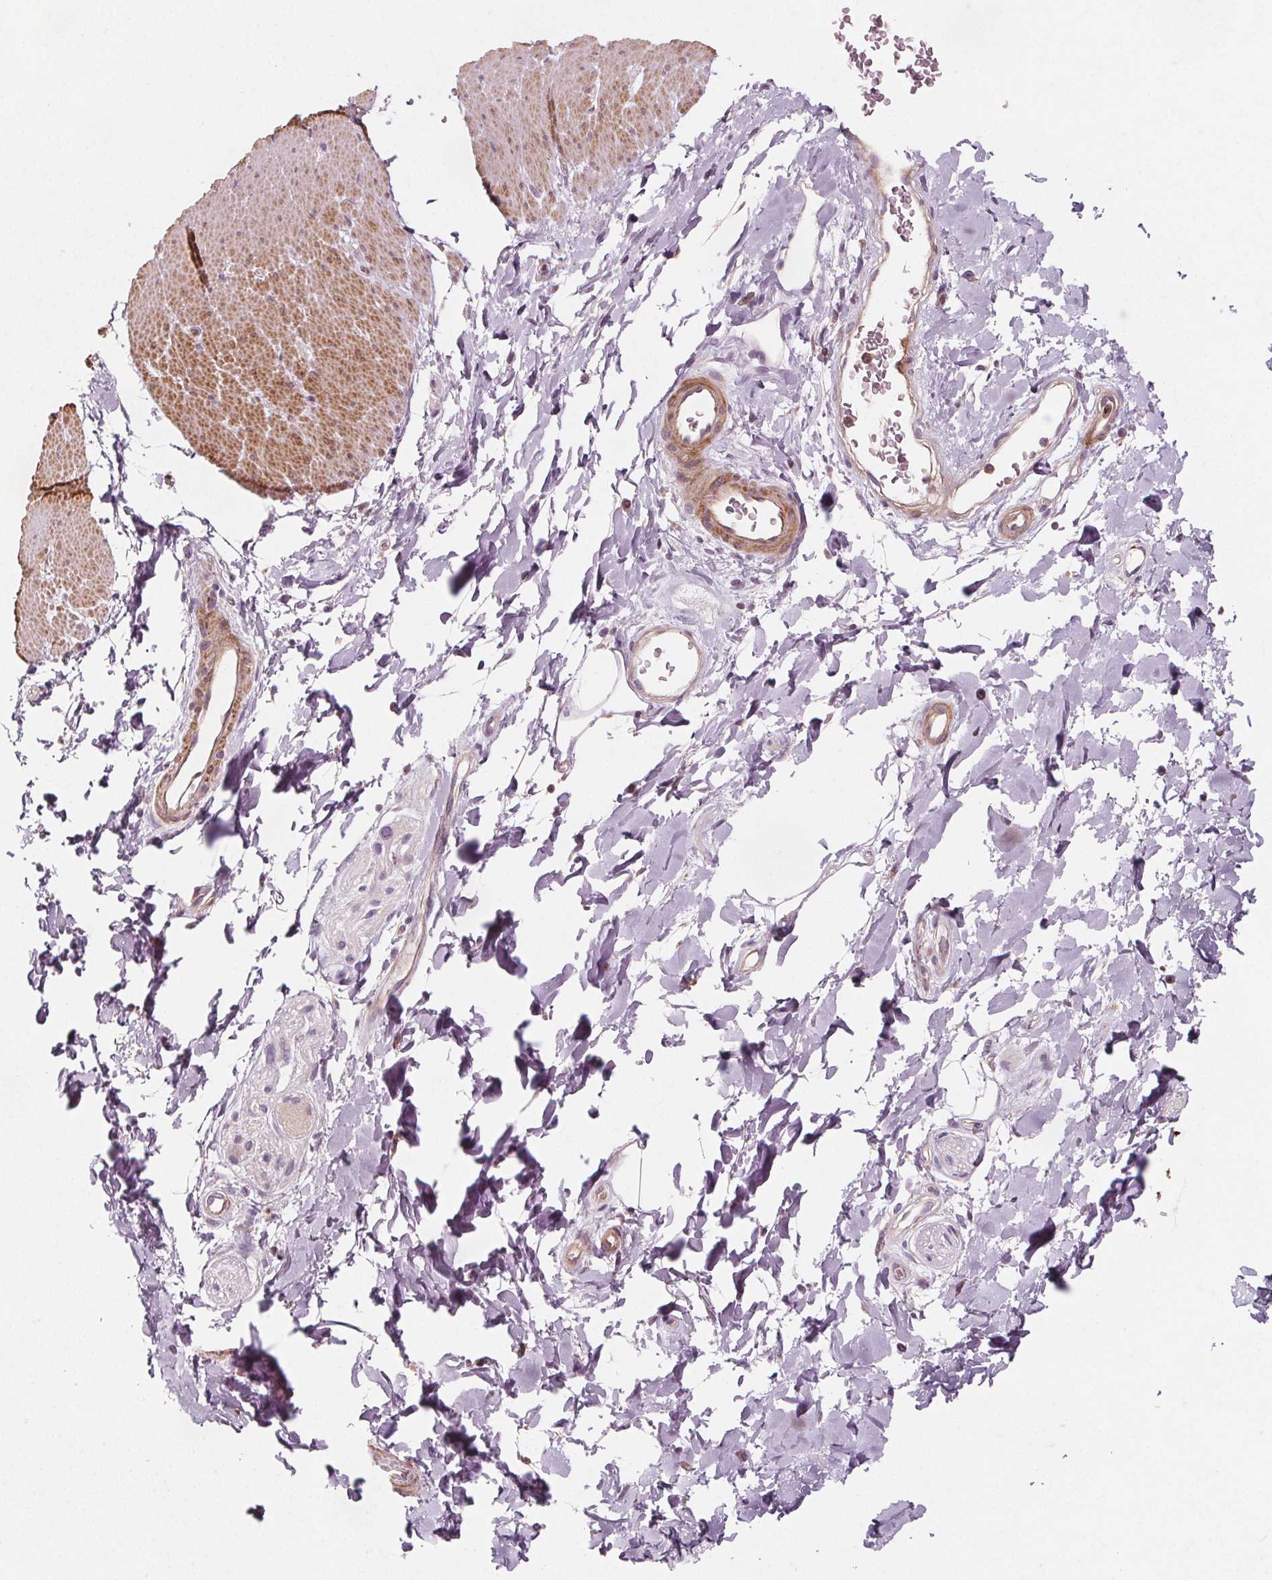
{"staining": {"intensity": "moderate", "quantity": "25%-75%", "location": "cytoplasmic/membranous"}, "tissue": "smooth muscle", "cell_type": "Smooth muscle cells", "image_type": "normal", "snomed": [{"axis": "morphology", "description": "Normal tissue, NOS"}, {"axis": "topography", "description": "Smooth muscle"}, {"axis": "topography", "description": "Rectum"}], "caption": "Smooth muscle stained with DAB (3,3'-diaminobenzidine) IHC displays medium levels of moderate cytoplasmic/membranous expression in about 25%-75% of smooth muscle cells.", "gene": "ADAM33", "patient": {"sex": "male", "age": 53}}